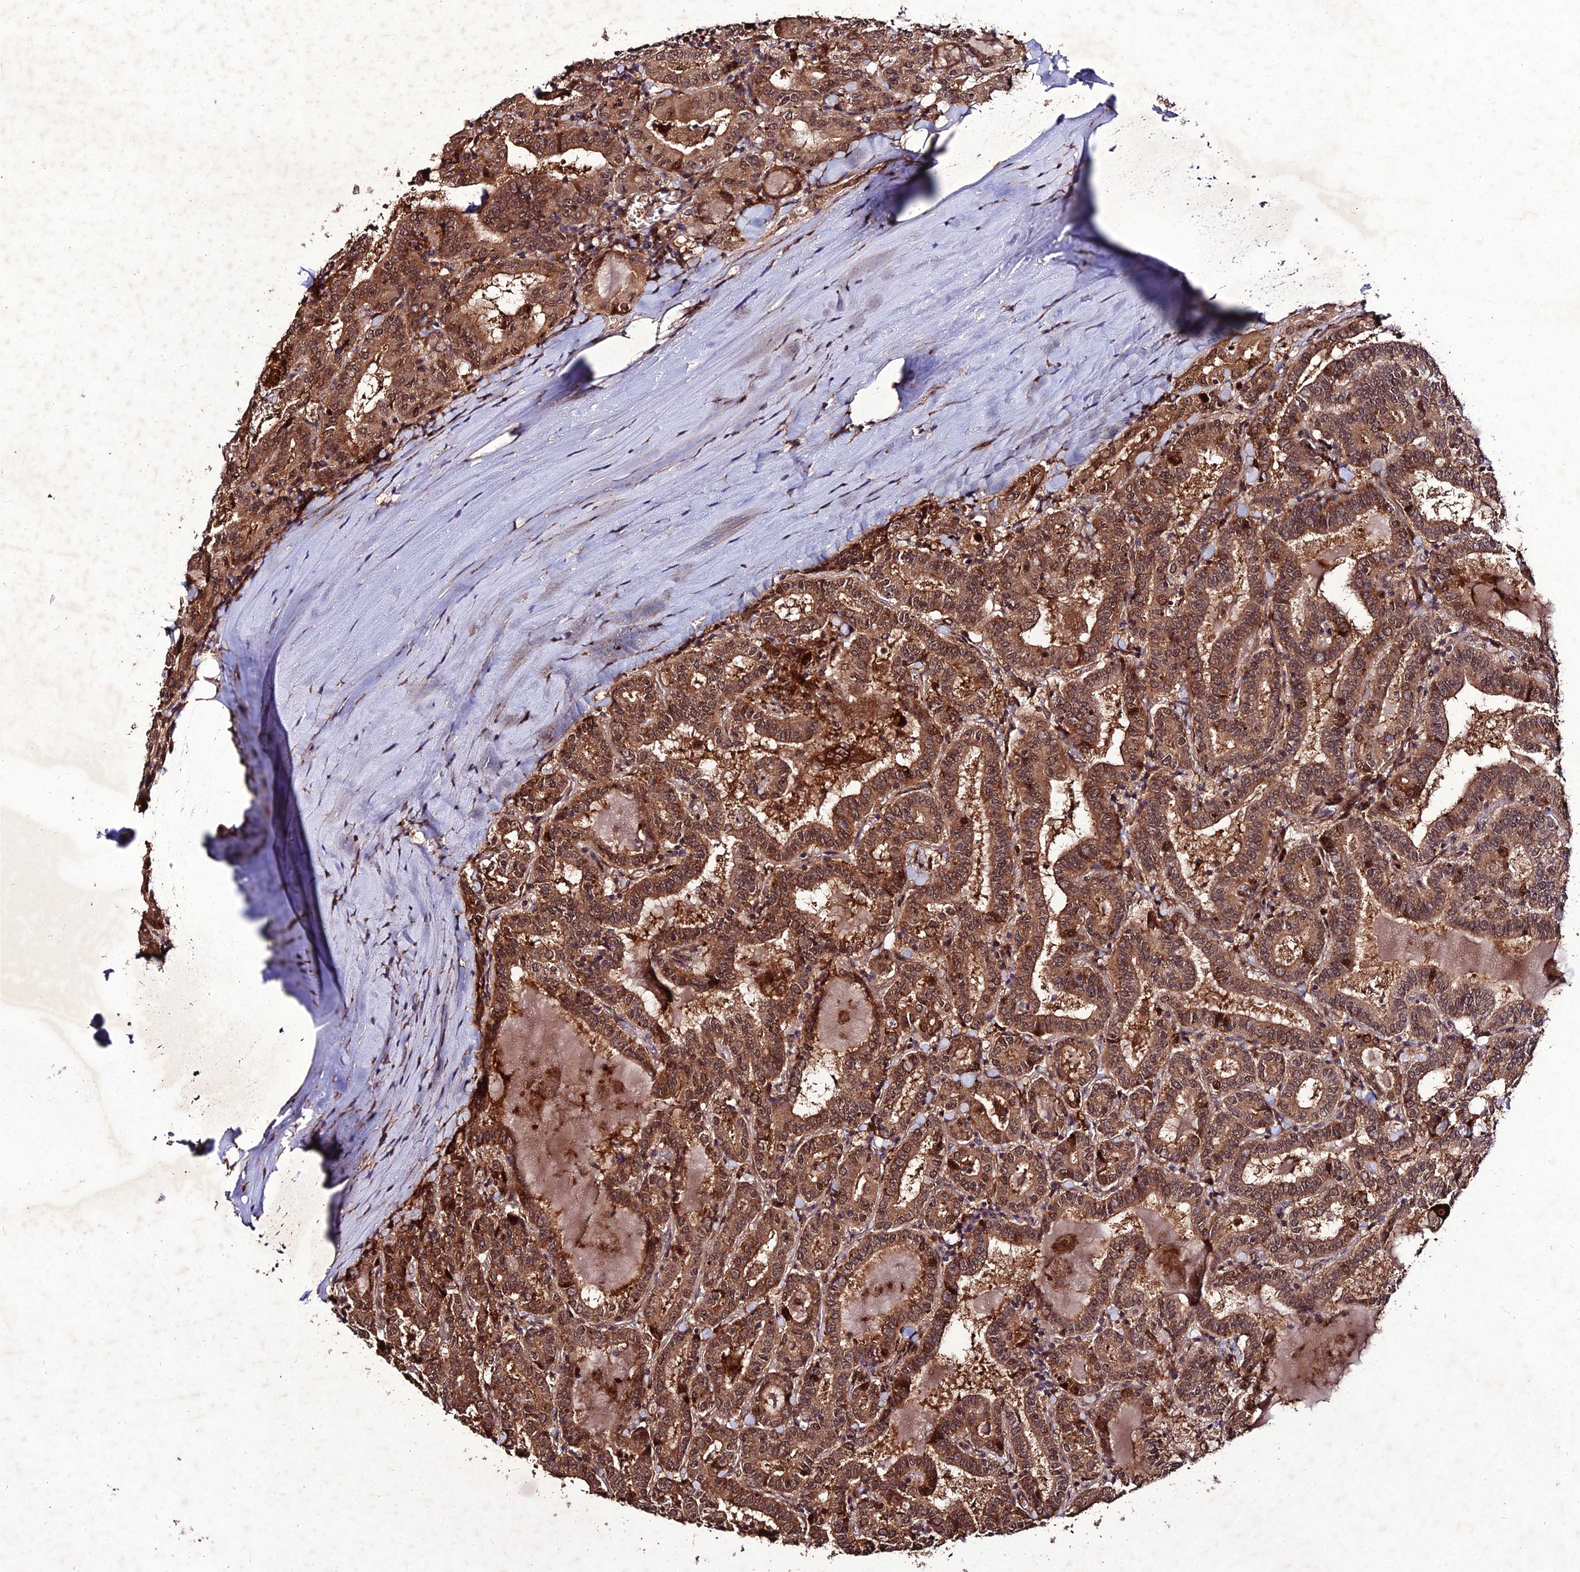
{"staining": {"intensity": "moderate", "quantity": ">75%", "location": "cytoplasmic/membranous,nuclear"}, "tissue": "thyroid cancer", "cell_type": "Tumor cells", "image_type": "cancer", "snomed": [{"axis": "morphology", "description": "Papillary adenocarcinoma, NOS"}, {"axis": "topography", "description": "Thyroid gland"}], "caption": "Tumor cells show moderate cytoplasmic/membranous and nuclear expression in approximately >75% of cells in thyroid cancer (papillary adenocarcinoma). (DAB (3,3'-diaminobenzidine) = brown stain, brightfield microscopy at high magnification).", "gene": "ZNF766", "patient": {"sex": "female", "age": 72}}